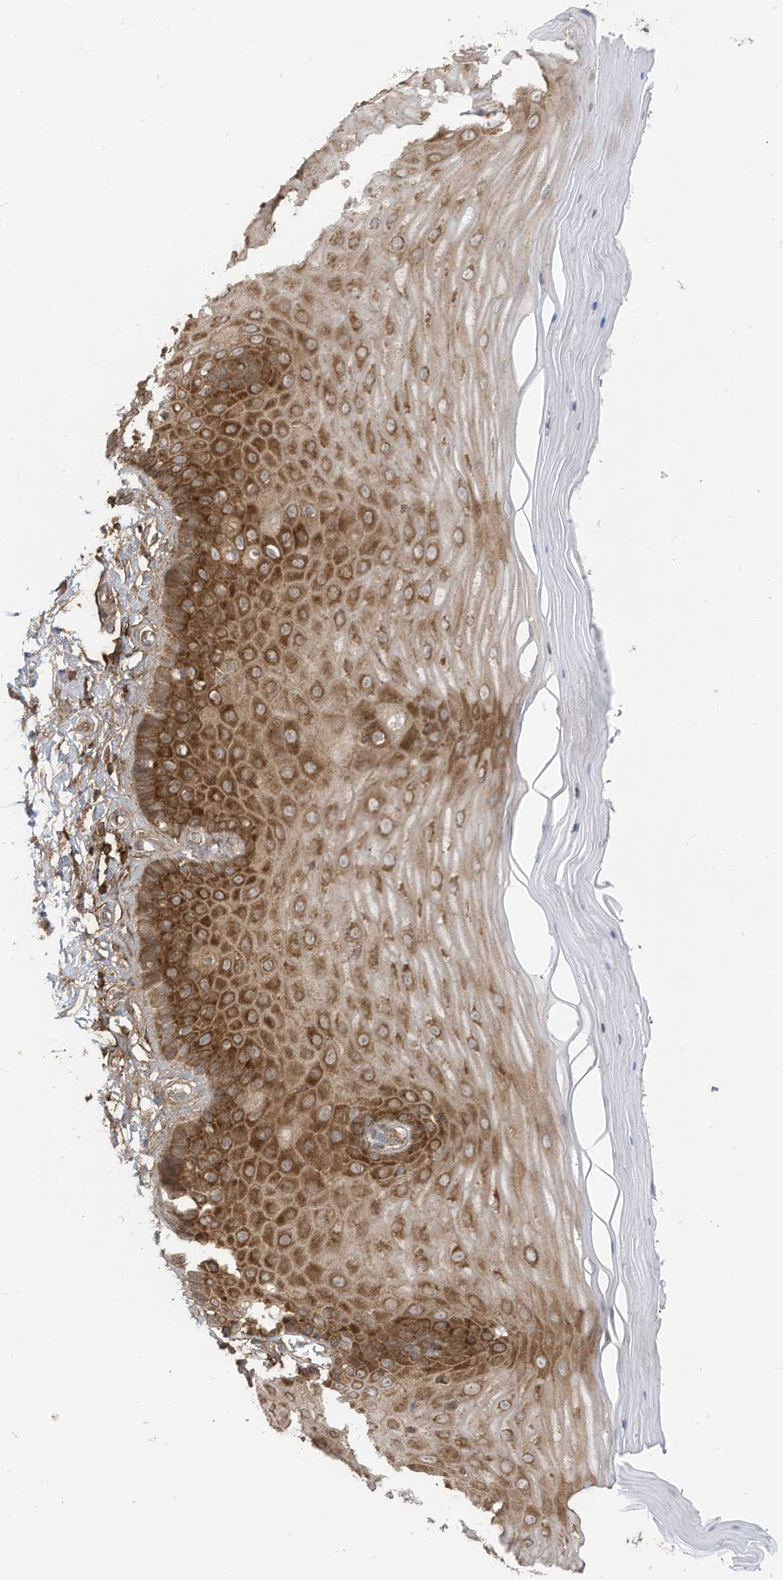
{"staining": {"intensity": "strong", "quantity": ">75%", "location": "cytoplasmic/membranous"}, "tissue": "cervix", "cell_type": "Glandular cells", "image_type": "normal", "snomed": [{"axis": "morphology", "description": "Normal tissue, NOS"}, {"axis": "topography", "description": "Cervix"}], "caption": "Human cervix stained with a brown dye displays strong cytoplasmic/membranous positive positivity in approximately >75% of glandular cells.", "gene": "REPS1", "patient": {"sex": "female", "age": 55}}